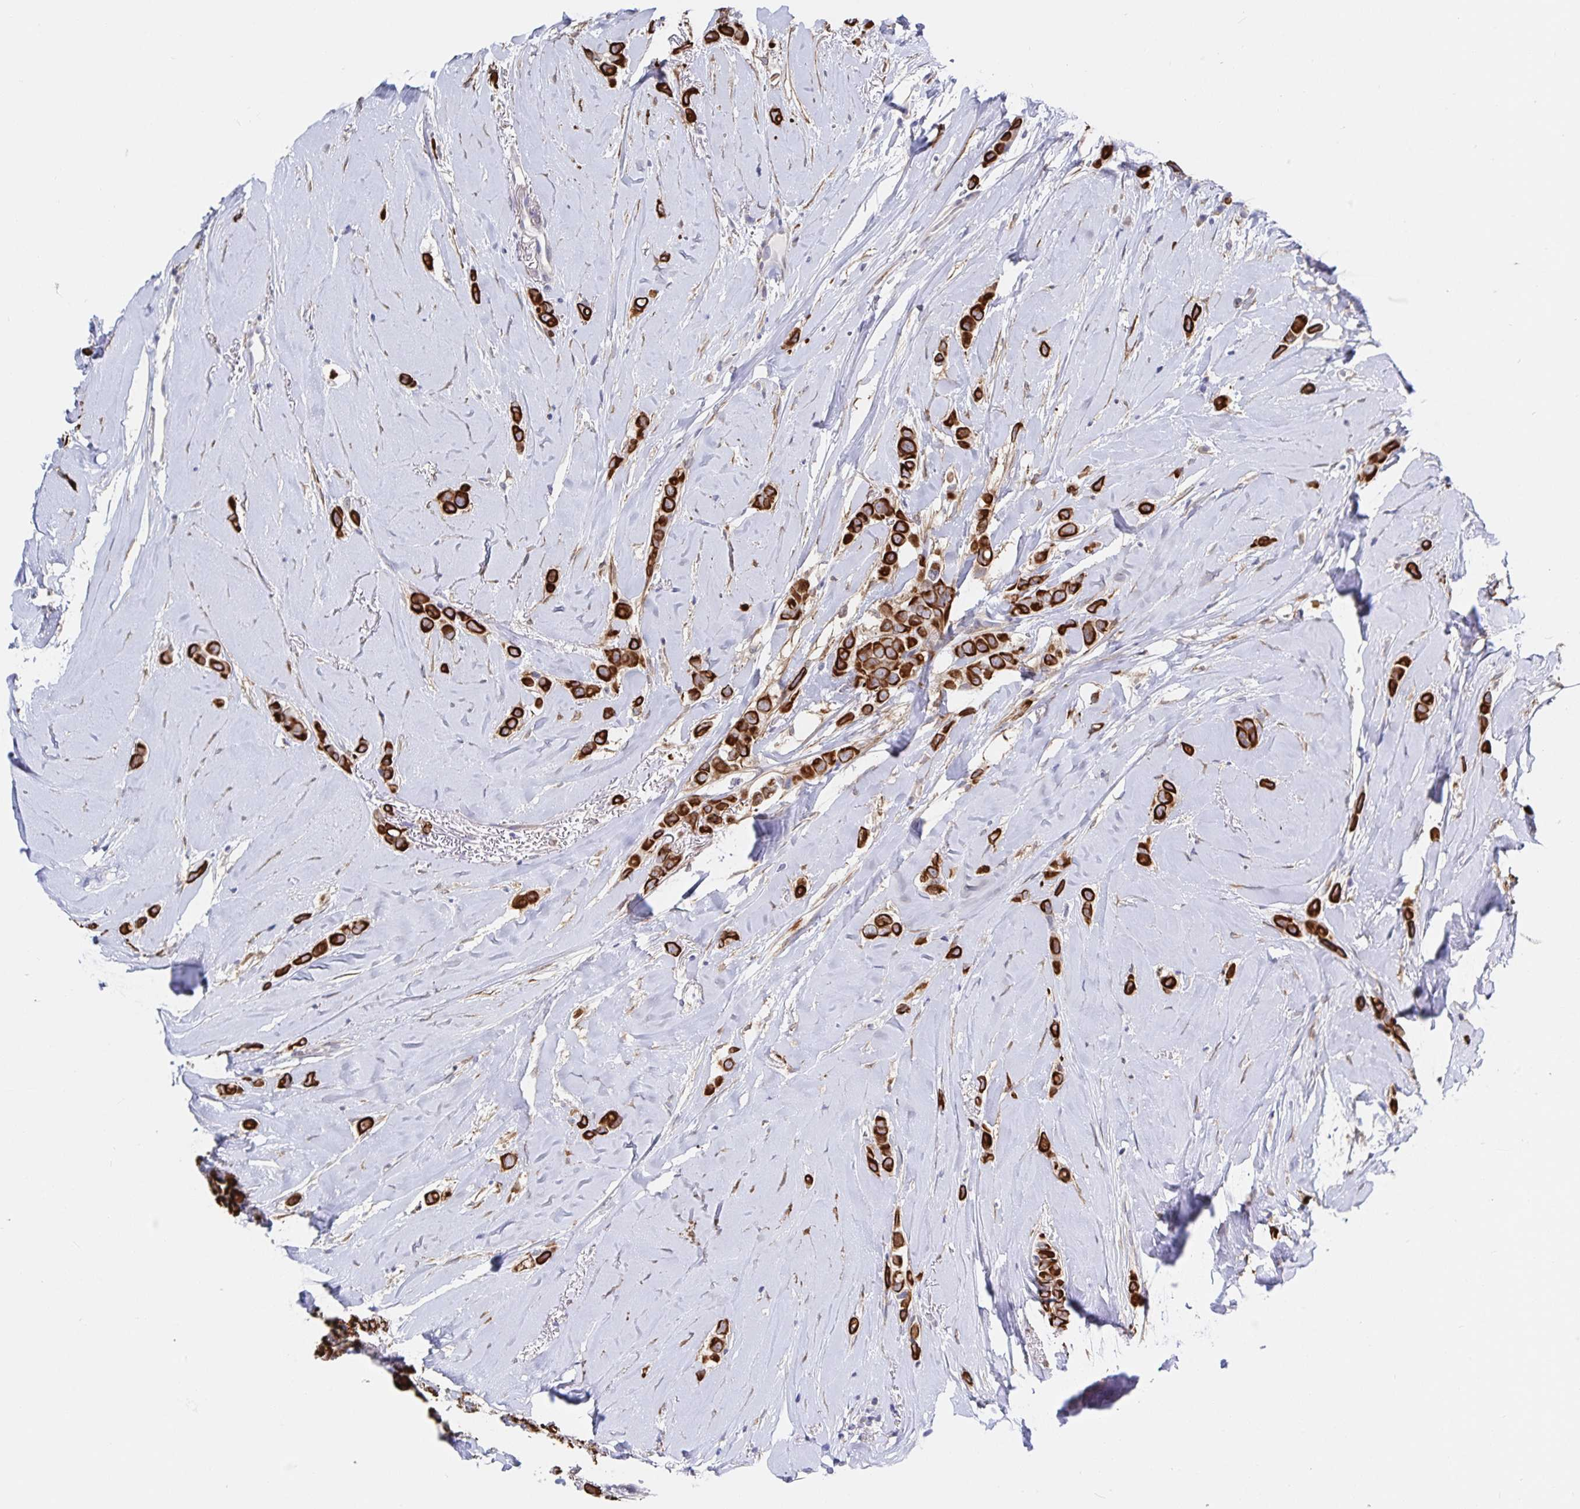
{"staining": {"intensity": "strong", "quantity": ">75%", "location": "cytoplasmic/membranous"}, "tissue": "breast cancer", "cell_type": "Tumor cells", "image_type": "cancer", "snomed": [{"axis": "morphology", "description": "Lobular carcinoma"}, {"axis": "topography", "description": "Breast"}], "caption": "Human breast lobular carcinoma stained with a brown dye demonstrates strong cytoplasmic/membranous positive staining in approximately >75% of tumor cells.", "gene": "ZIK1", "patient": {"sex": "female", "age": 66}}